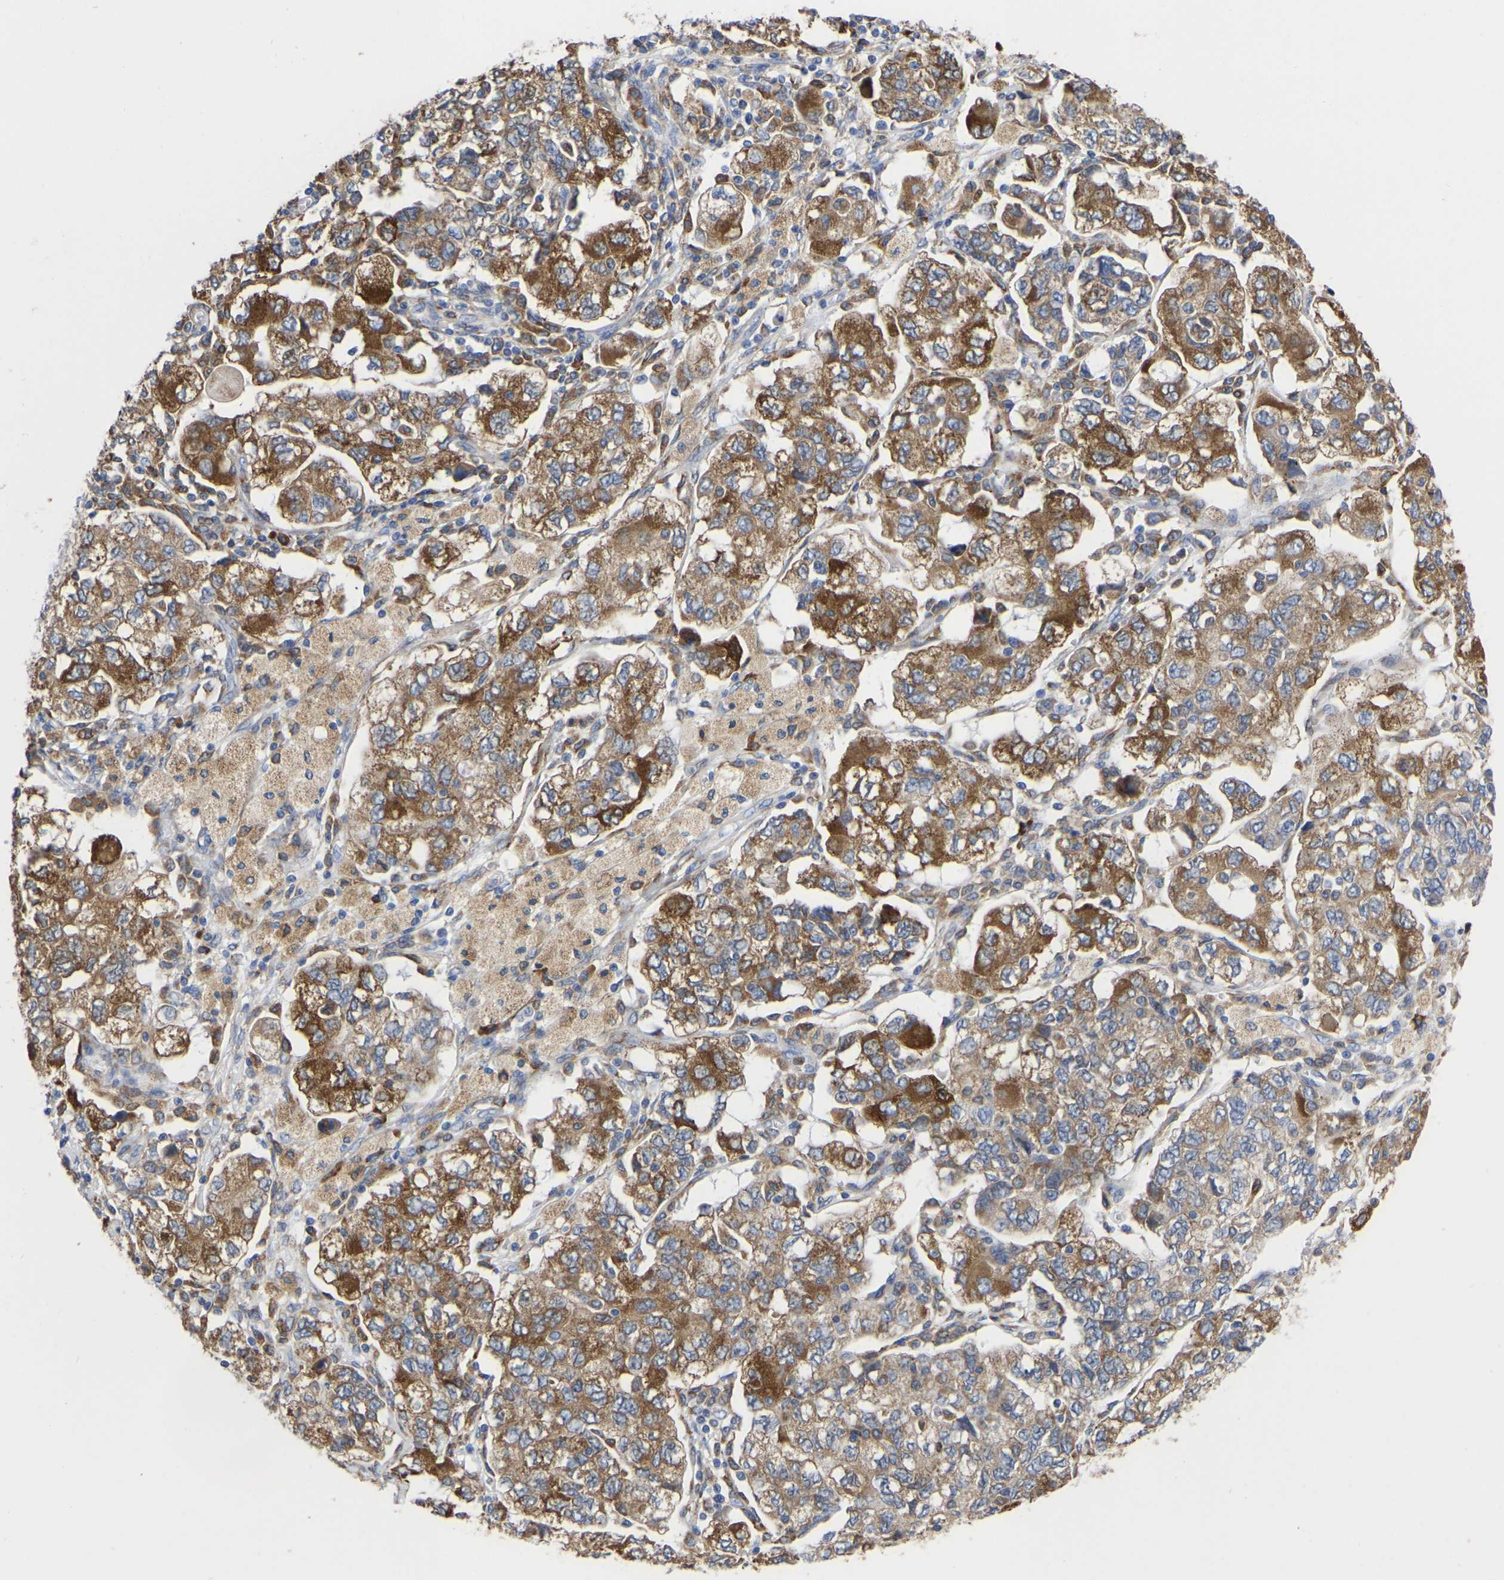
{"staining": {"intensity": "moderate", "quantity": "25%-75%", "location": "cytoplasmic/membranous"}, "tissue": "ovarian cancer", "cell_type": "Tumor cells", "image_type": "cancer", "snomed": [{"axis": "morphology", "description": "Carcinoma, NOS"}, {"axis": "morphology", "description": "Cystadenocarcinoma, serous, NOS"}, {"axis": "topography", "description": "Ovary"}], "caption": "Ovarian cancer tissue displays moderate cytoplasmic/membranous expression in approximately 25%-75% of tumor cells", "gene": "P4HB", "patient": {"sex": "female", "age": 69}}